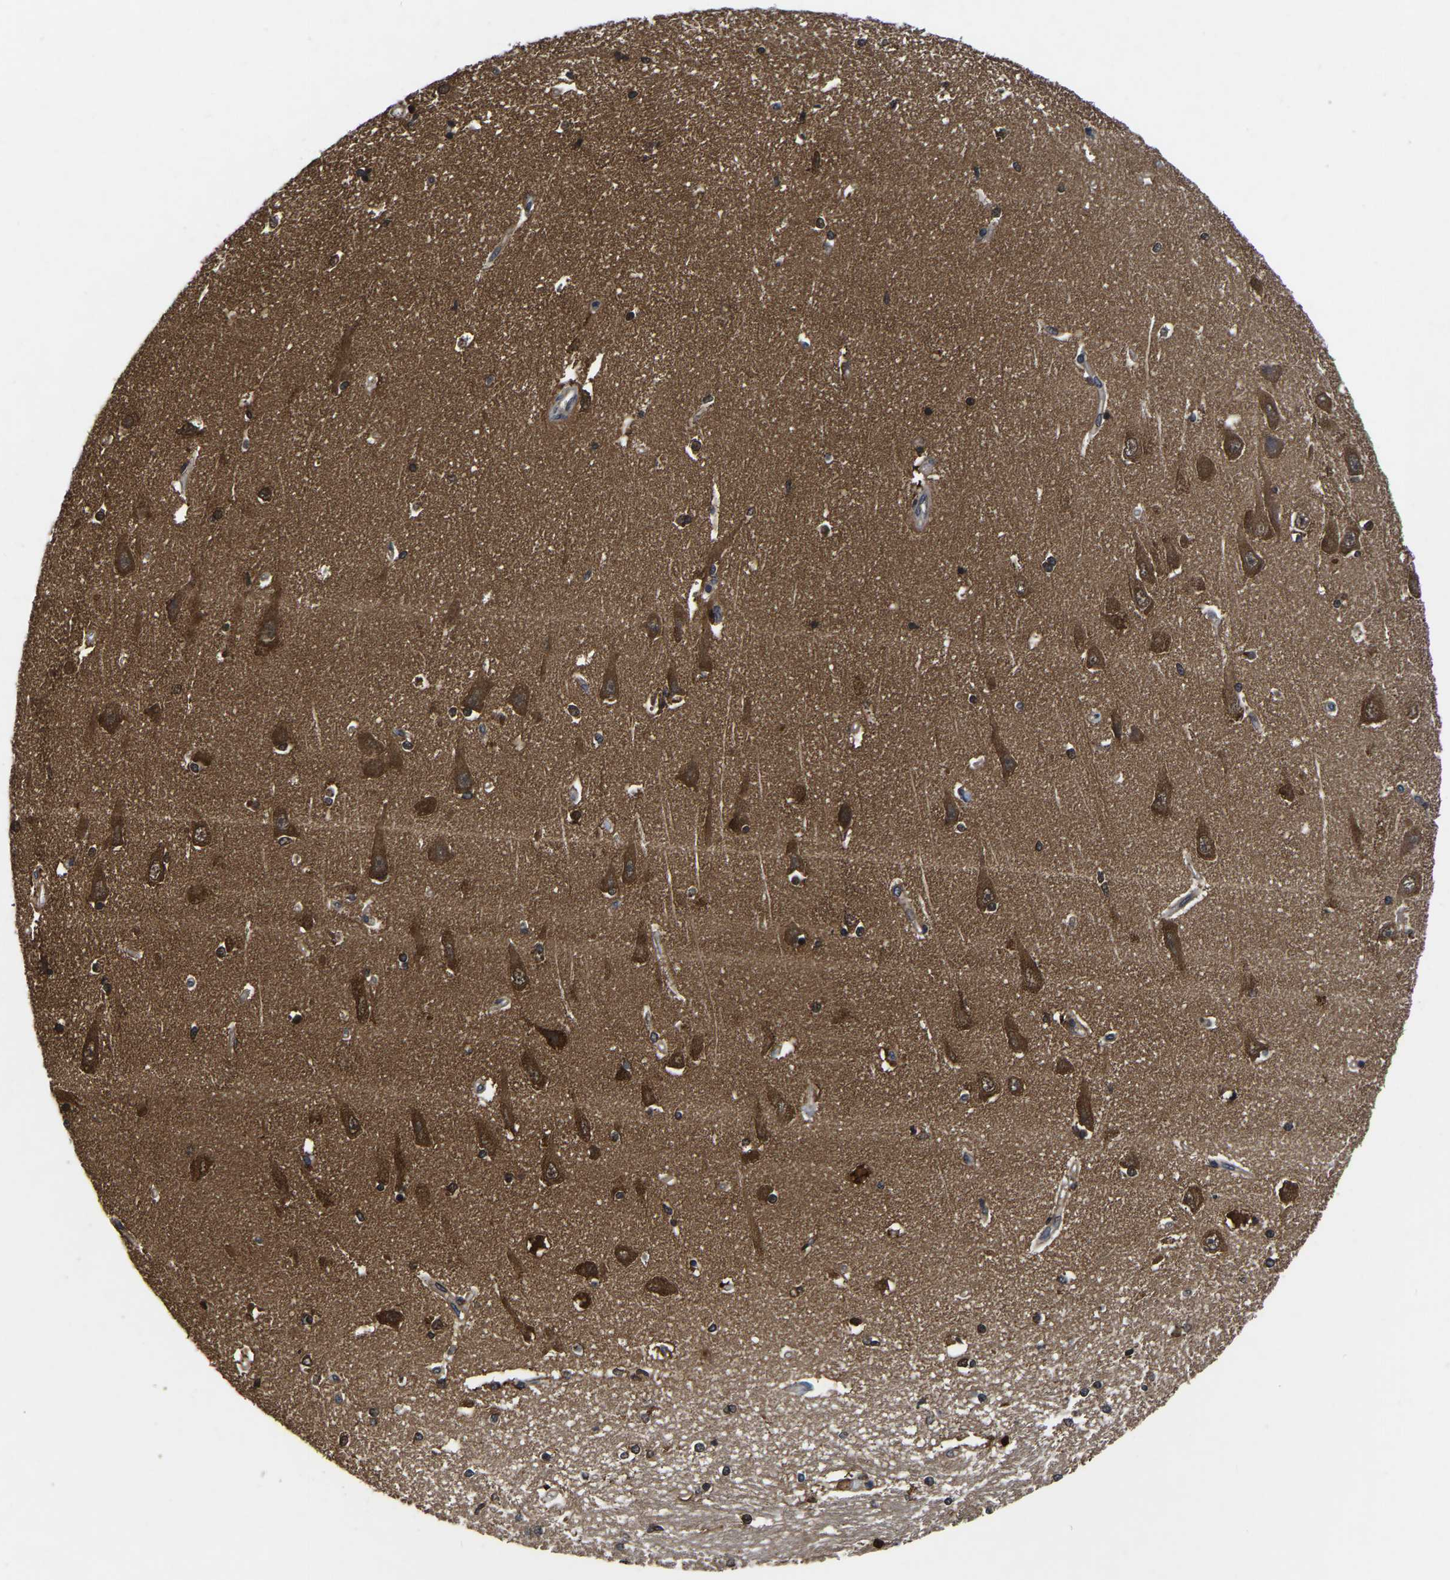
{"staining": {"intensity": "strong", "quantity": "25%-75%", "location": "cytoplasmic/membranous,nuclear"}, "tissue": "hippocampus", "cell_type": "Glial cells", "image_type": "normal", "snomed": [{"axis": "morphology", "description": "Normal tissue, NOS"}, {"axis": "topography", "description": "Hippocampus"}], "caption": "Immunohistochemical staining of benign hippocampus exhibits high levels of strong cytoplasmic/membranous,nuclear expression in approximately 25%-75% of glial cells. Immunohistochemistry (ihc) stains the protein of interest in brown and the nuclei are stained blue.", "gene": "FGD5", "patient": {"sex": "male", "age": 45}}